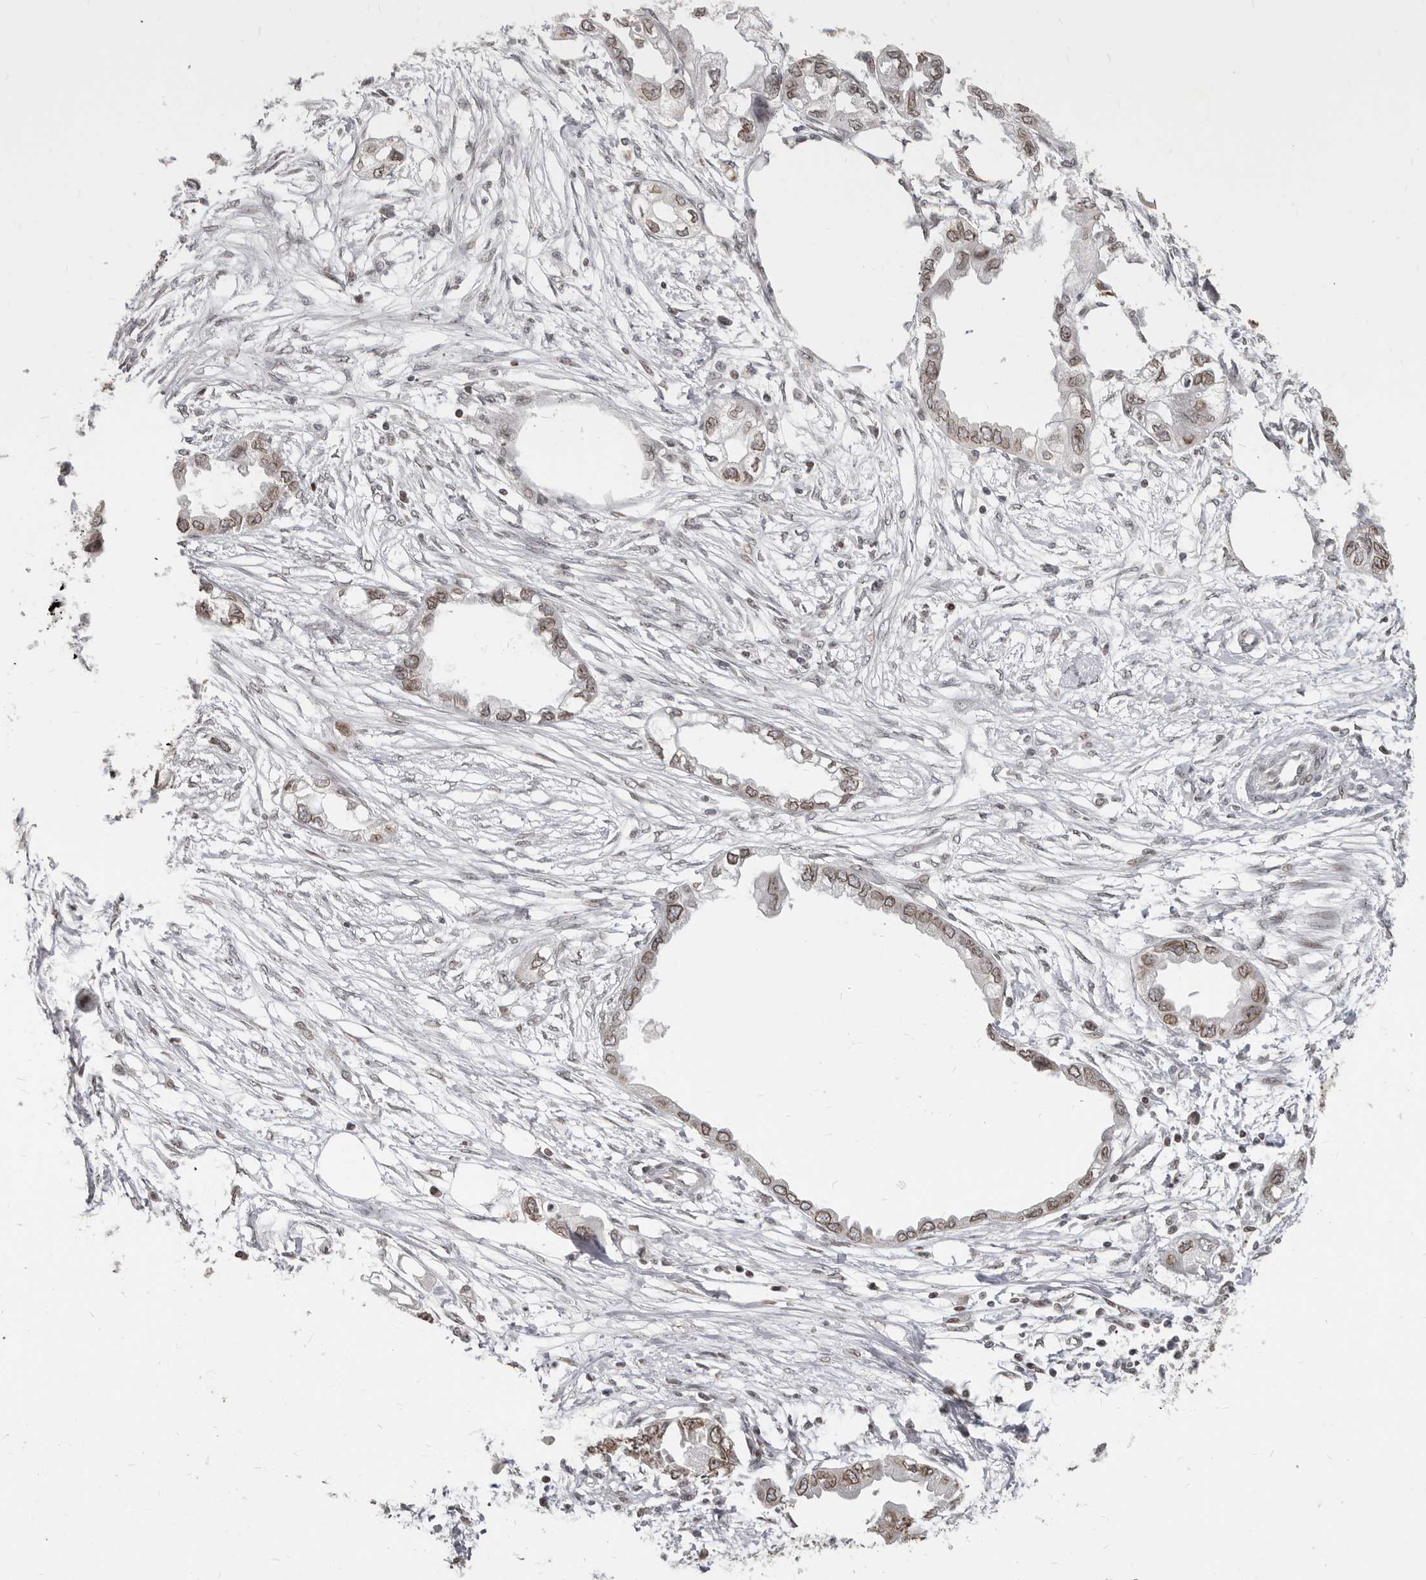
{"staining": {"intensity": "moderate", "quantity": "25%-75%", "location": "cytoplasmic/membranous,nuclear"}, "tissue": "endometrial cancer", "cell_type": "Tumor cells", "image_type": "cancer", "snomed": [{"axis": "morphology", "description": "Adenocarcinoma, NOS"}, {"axis": "morphology", "description": "Adenocarcinoma, metastatic, NOS"}, {"axis": "topography", "description": "Adipose tissue"}, {"axis": "topography", "description": "Endometrium"}], "caption": "Immunohistochemical staining of human endometrial metastatic adenocarcinoma exhibits medium levels of moderate cytoplasmic/membranous and nuclear staining in approximately 25%-75% of tumor cells.", "gene": "NUP153", "patient": {"sex": "female", "age": 67}}